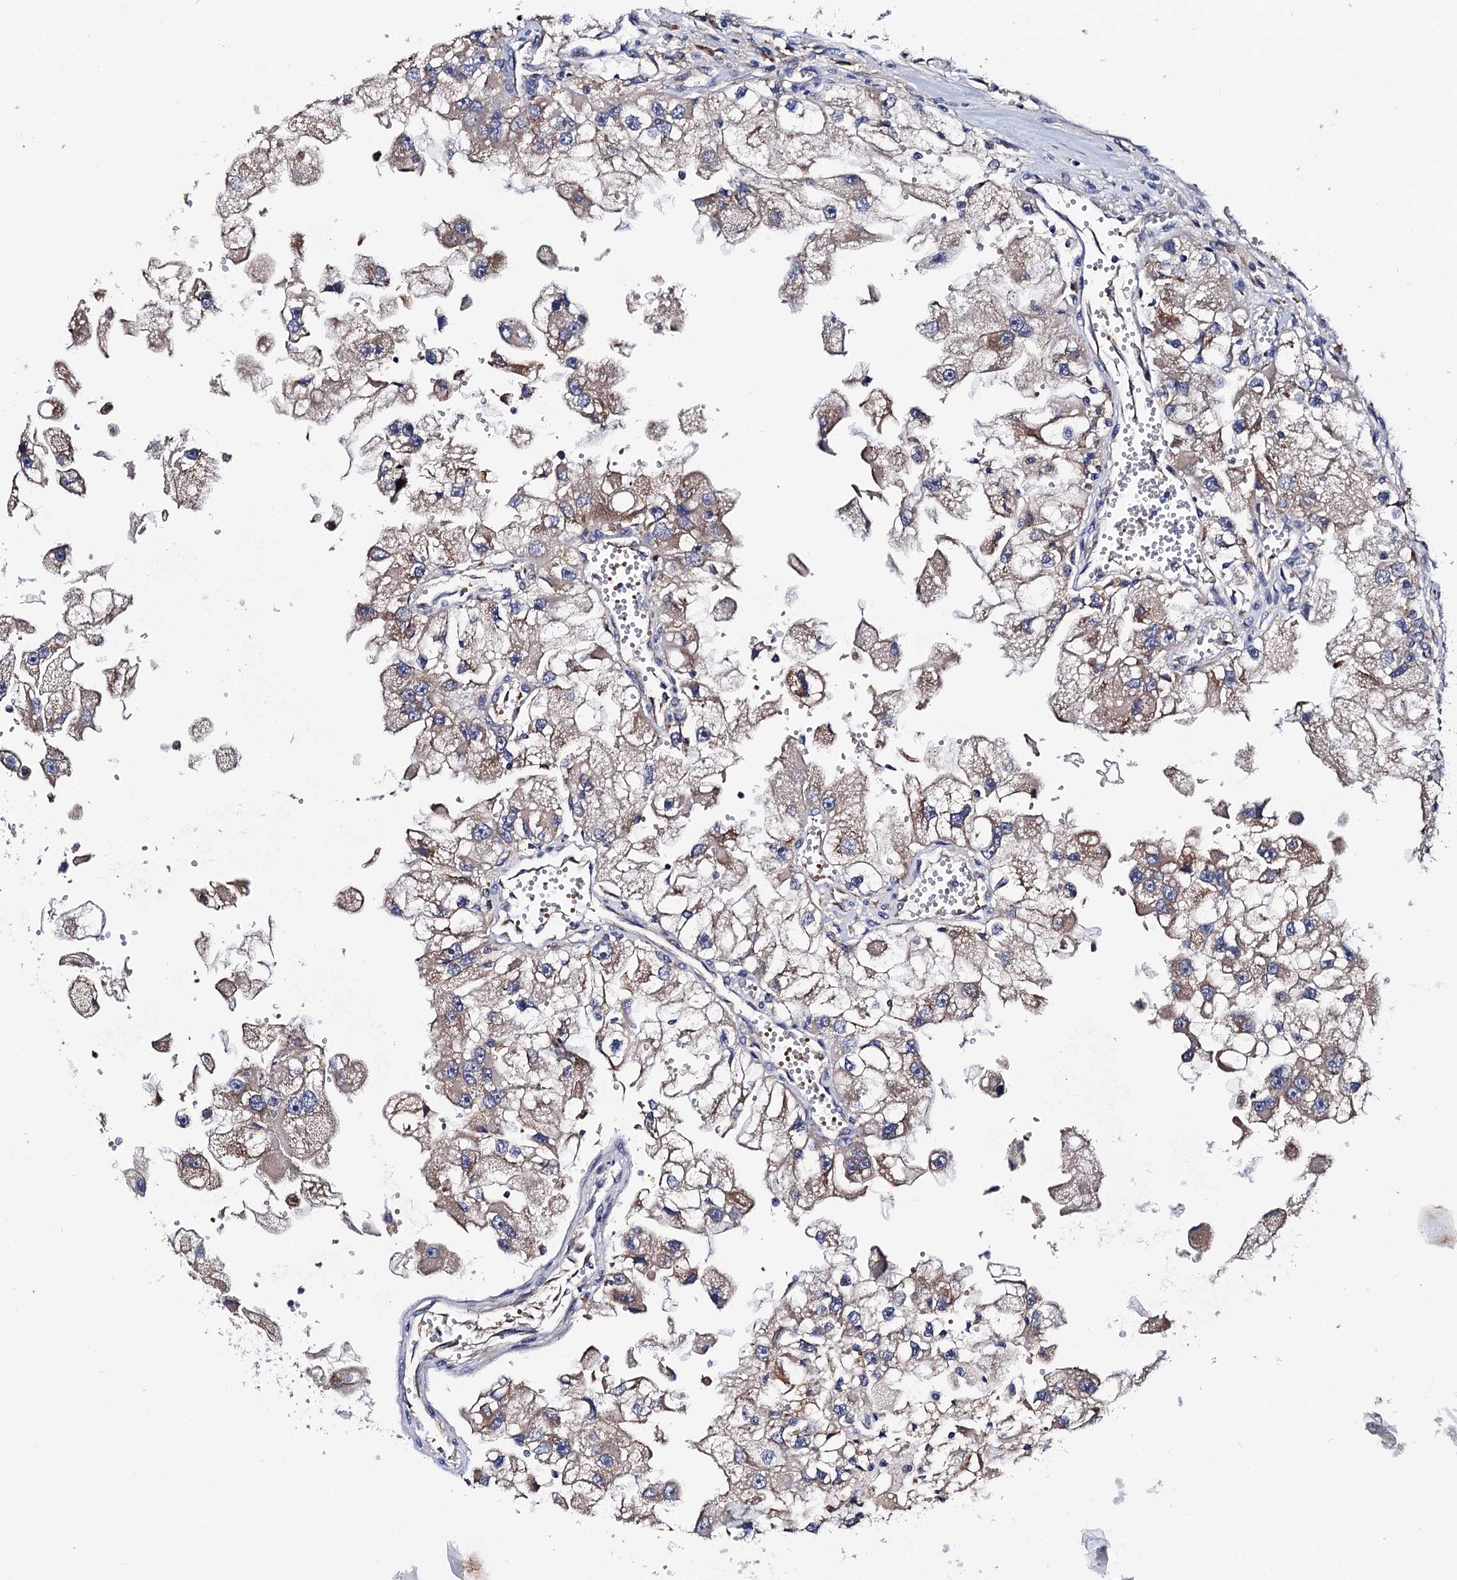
{"staining": {"intensity": "weak", "quantity": "25%-75%", "location": "cytoplasmic/membranous"}, "tissue": "renal cancer", "cell_type": "Tumor cells", "image_type": "cancer", "snomed": [{"axis": "morphology", "description": "Adenocarcinoma, NOS"}, {"axis": "topography", "description": "Kidney"}], "caption": "Protein positivity by immunohistochemistry shows weak cytoplasmic/membranous staining in approximately 25%-75% of tumor cells in renal cancer.", "gene": "TRMT112", "patient": {"sex": "male", "age": 63}}